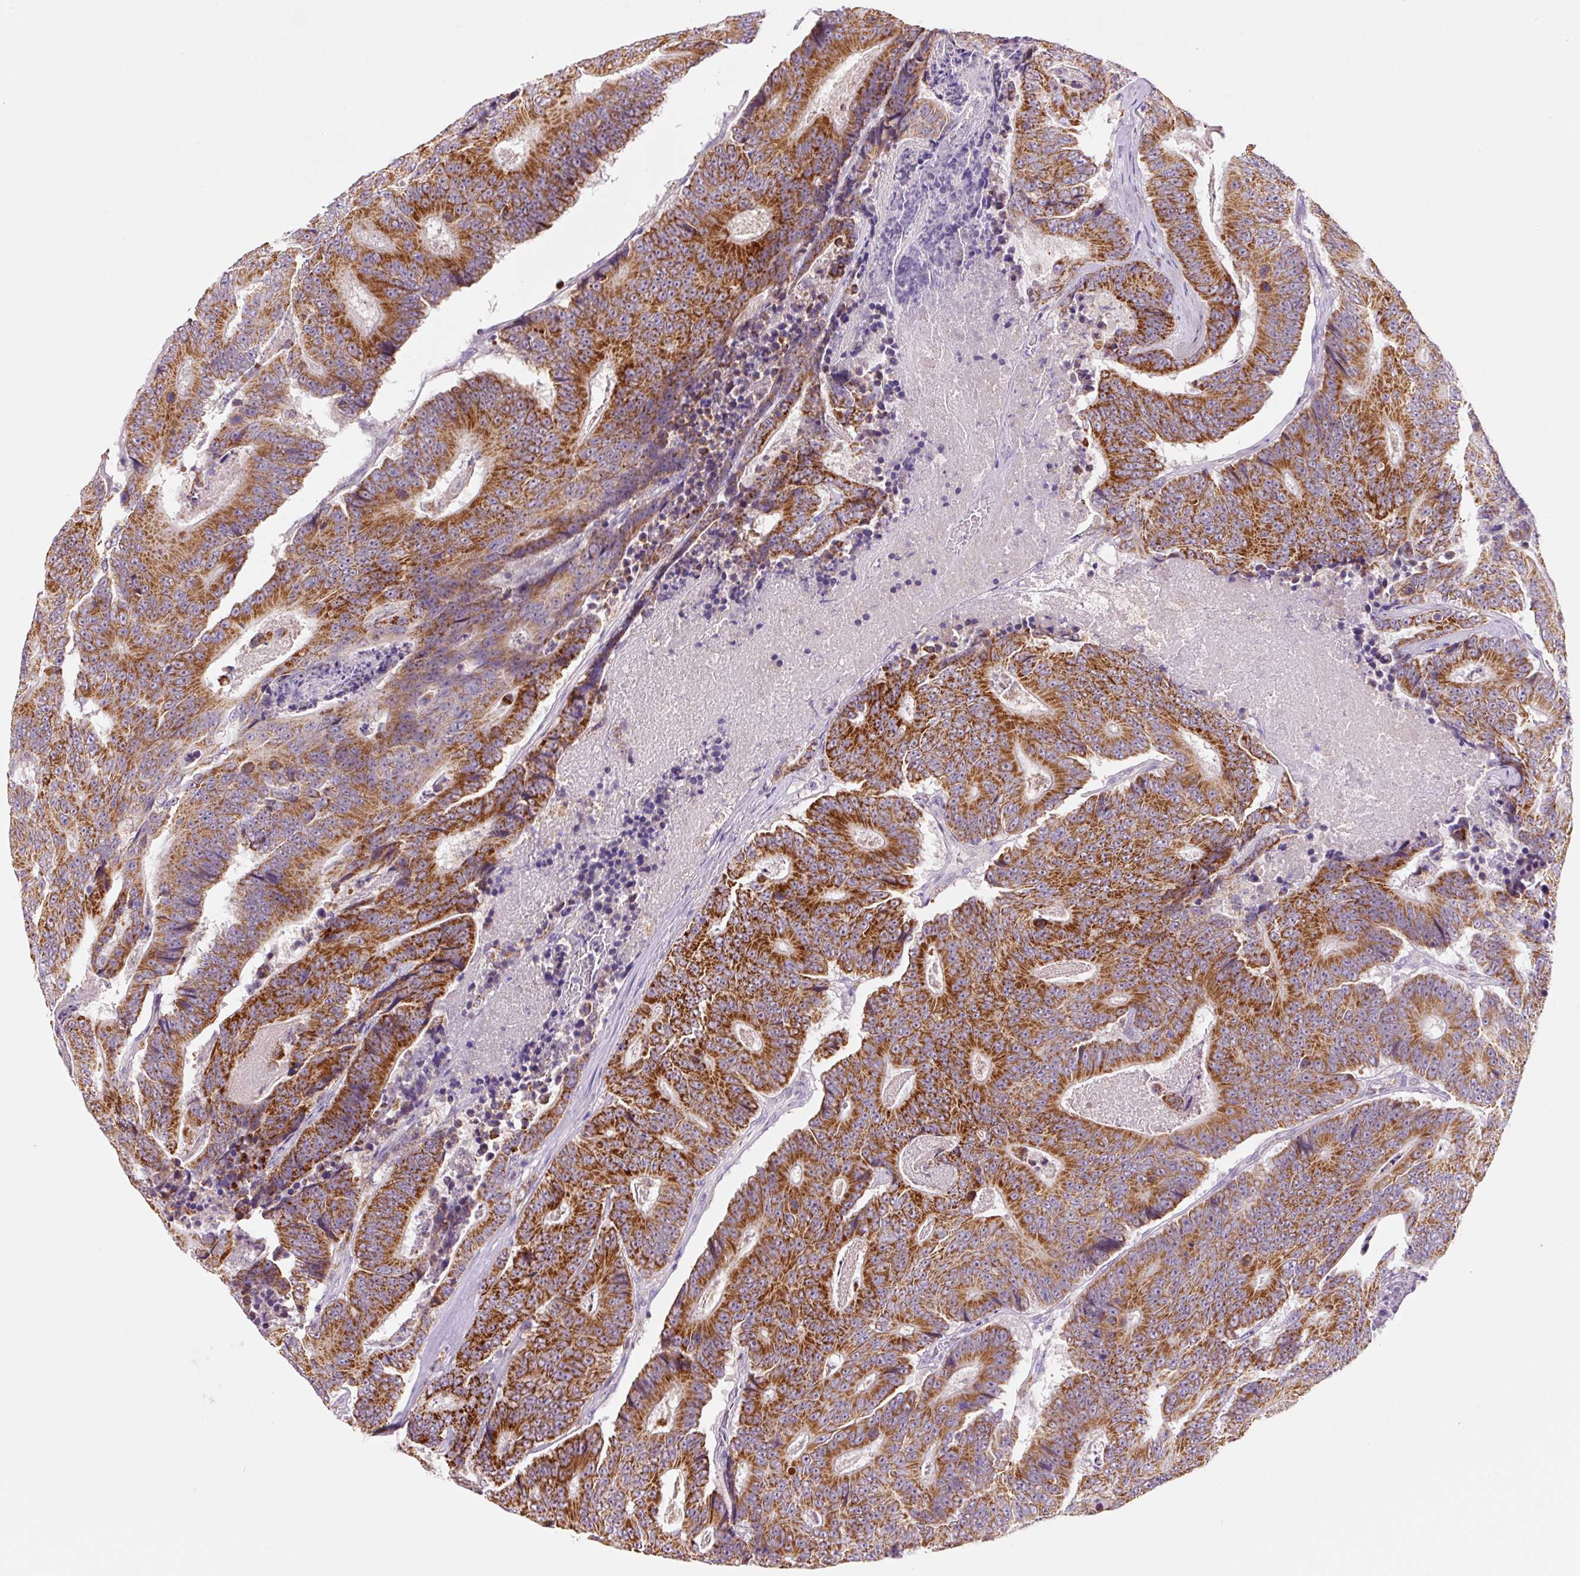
{"staining": {"intensity": "strong", "quantity": ">75%", "location": "cytoplasmic/membranous"}, "tissue": "colorectal cancer", "cell_type": "Tumor cells", "image_type": "cancer", "snomed": [{"axis": "morphology", "description": "Adenocarcinoma, NOS"}, {"axis": "topography", "description": "Colon"}], "caption": "Colorectal cancer (adenocarcinoma) stained with a protein marker reveals strong staining in tumor cells.", "gene": "PCK2", "patient": {"sex": "male", "age": 83}}